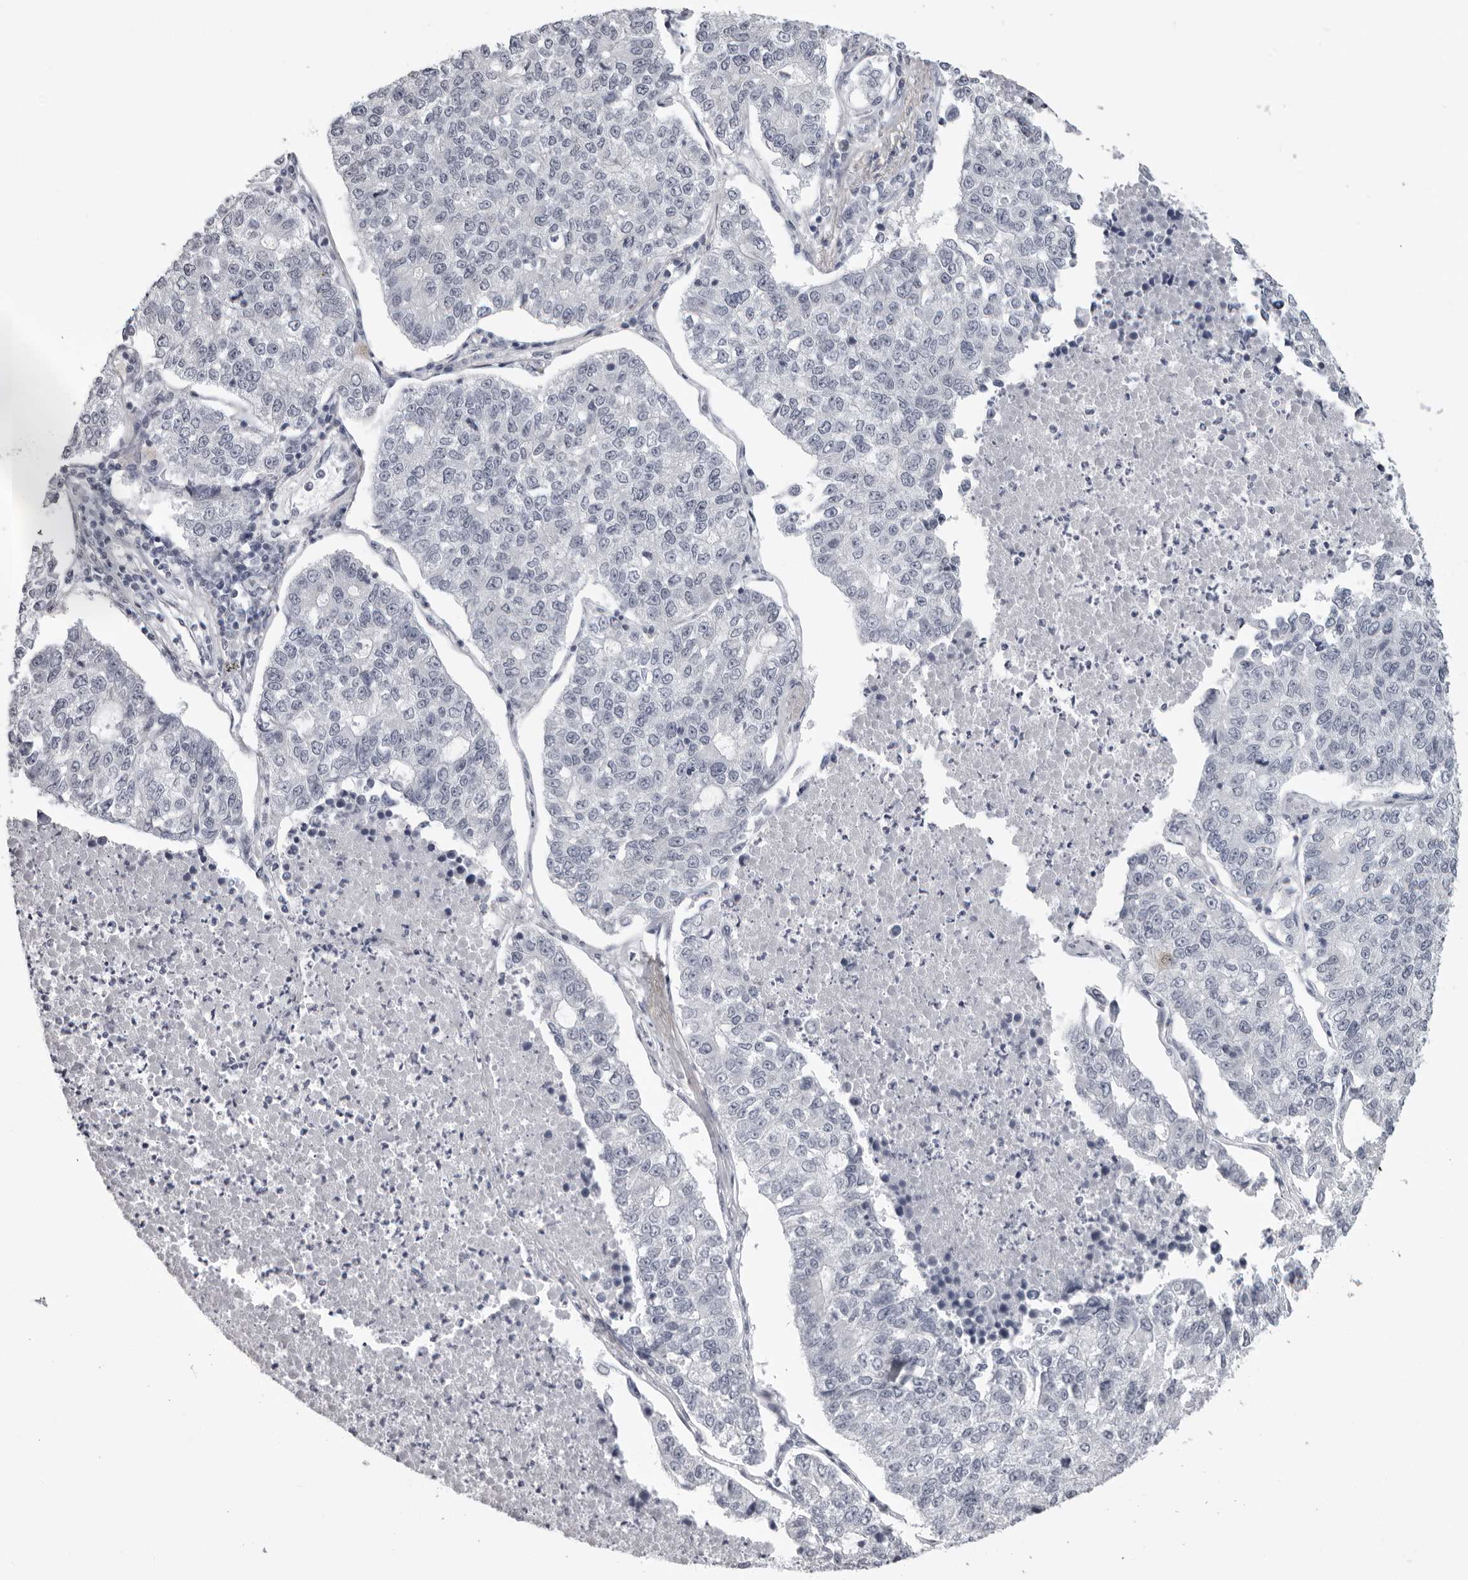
{"staining": {"intensity": "negative", "quantity": "none", "location": "none"}, "tissue": "lung cancer", "cell_type": "Tumor cells", "image_type": "cancer", "snomed": [{"axis": "morphology", "description": "Adenocarcinoma, NOS"}, {"axis": "topography", "description": "Lung"}], "caption": "Immunohistochemistry (IHC) micrograph of lung cancer (adenocarcinoma) stained for a protein (brown), which displays no expression in tumor cells. Nuclei are stained in blue.", "gene": "DNALI1", "patient": {"sex": "male", "age": 49}}